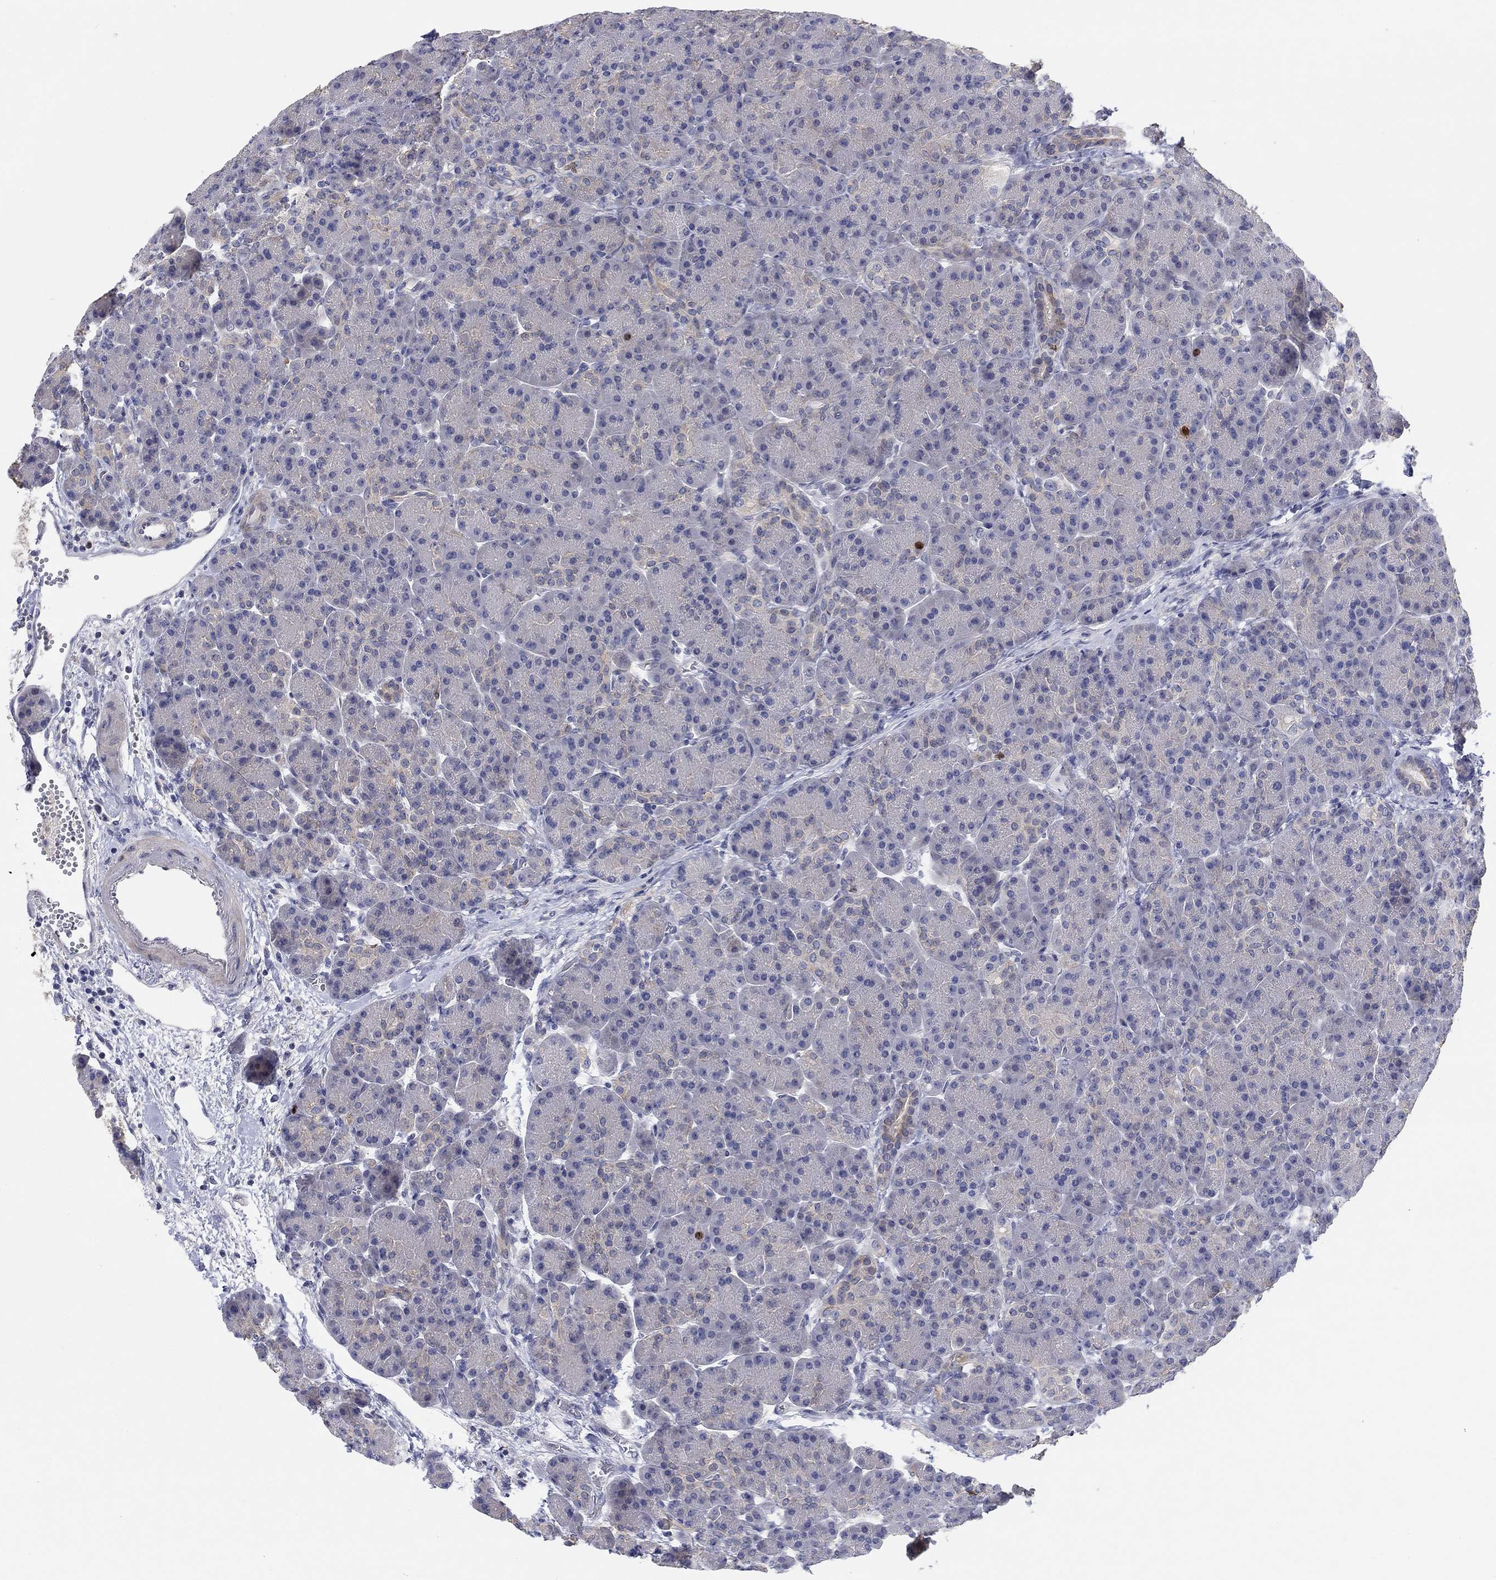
{"staining": {"intensity": "strong", "quantity": "<25%", "location": "nuclear"}, "tissue": "pancreas", "cell_type": "Exocrine glandular cells", "image_type": "normal", "snomed": [{"axis": "morphology", "description": "Normal tissue, NOS"}, {"axis": "topography", "description": "Pancreas"}], "caption": "Normal pancreas exhibits strong nuclear positivity in about <25% of exocrine glandular cells The staining was performed using DAB (3,3'-diaminobenzidine) to visualize the protein expression in brown, while the nuclei were stained in blue with hematoxylin (Magnification: 20x)..", "gene": "PRC1", "patient": {"sex": "female", "age": 63}}